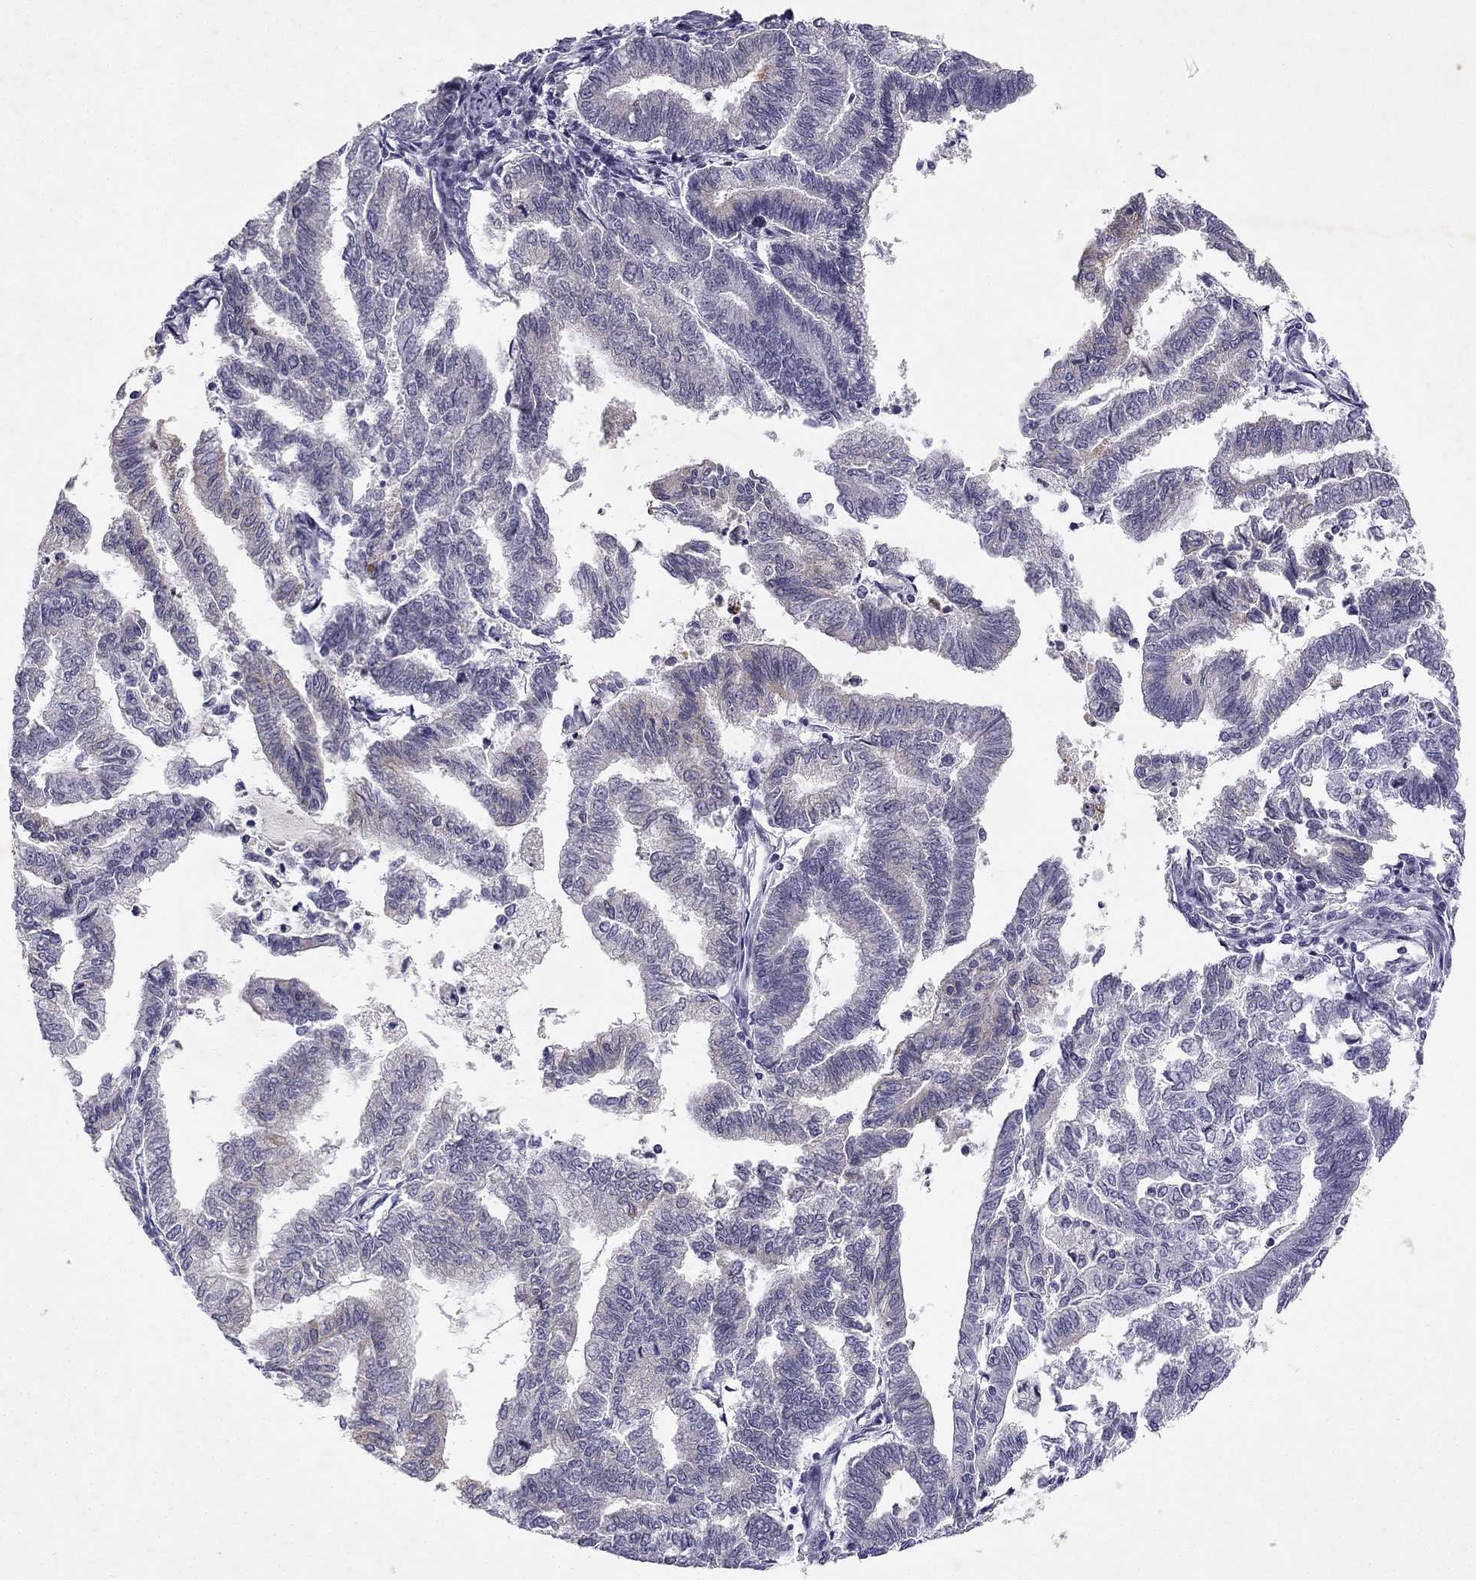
{"staining": {"intensity": "negative", "quantity": "none", "location": "none"}, "tissue": "endometrial cancer", "cell_type": "Tumor cells", "image_type": "cancer", "snomed": [{"axis": "morphology", "description": "Adenocarcinoma, NOS"}, {"axis": "topography", "description": "Endometrium"}], "caption": "The micrograph shows no significant expression in tumor cells of endometrial adenocarcinoma. The staining is performed using DAB brown chromogen with nuclei counter-stained in using hematoxylin.", "gene": "SLC6A4", "patient": {"sex": "female", "age": 79}}